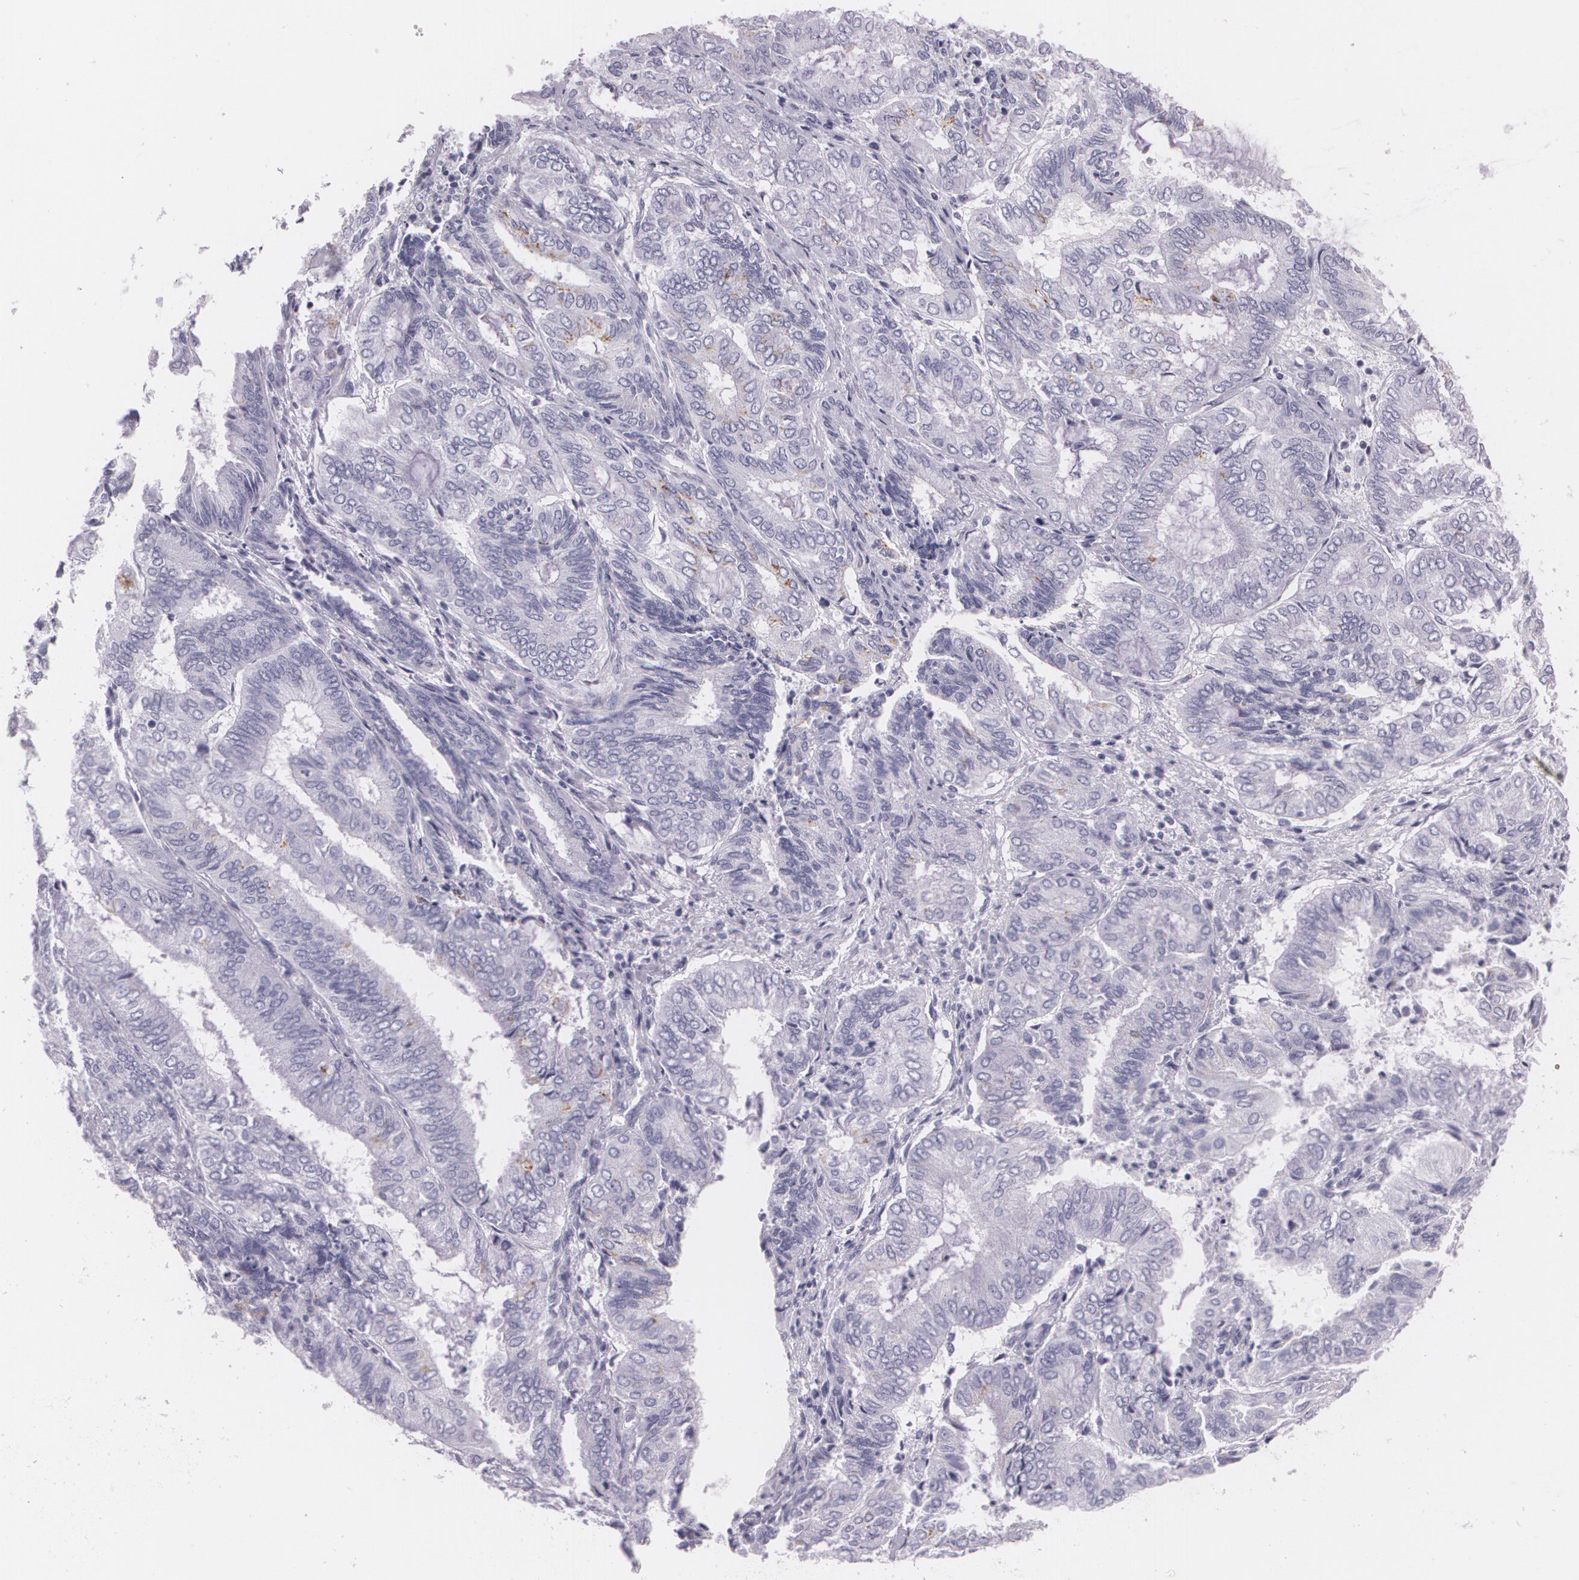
{"staining": {"intensity": "negative", "quantity": "none", "location": "none"}, "tissue": "endometrial cancer", "cell_type": "Tumor cells", "image_type": "cancer", "snomed": [{"axis": "morphology", "description": "Adenocarcinoma, NOS"}, {"axis": "topography", "description": "Endometrium"}], "caption": "Tumor cells show no significant expression in endometrial adenocarcinoma.", "gene": "DLG4", "patient": {"sex": "female", "age": 59}}